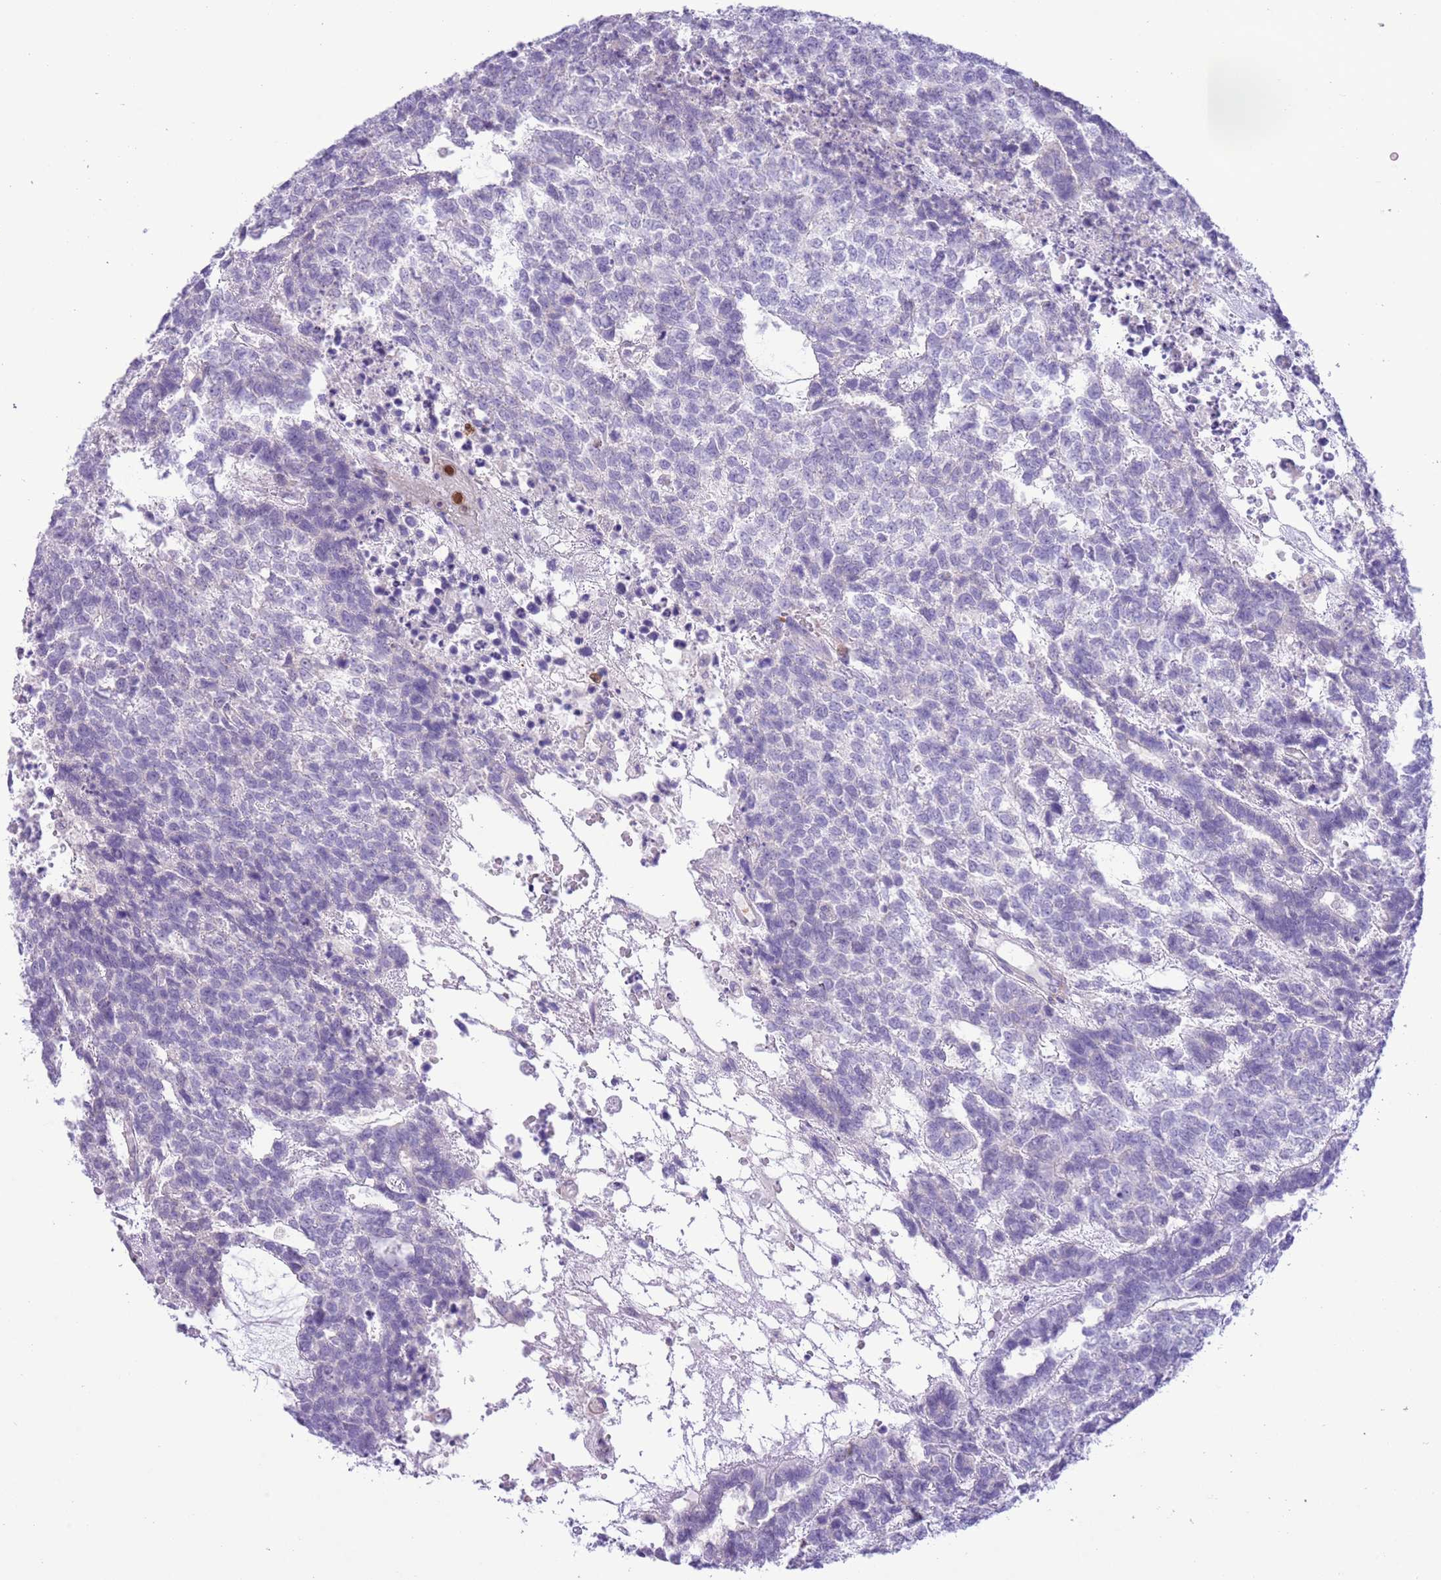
{"staining": {"intensity": "negative", "quantity": "none", "location": "none"}, "tissue": "testis cancer", "cell_type": "Tumor cells", "image_type": "cancer", "snomed": [{"axis": "morphology", "description": "Carcinoma, Embryonal, NOS"}, {"axis": "topography", "description": "Testis"}], "caption": "Immunohistochemistry (IHC) photomicrograph of neoplastic tissue: testis embryonal carcinoma stained with DAB (3,3'-diaminobenzidine) reveals no significant protein positivity in tumor cells. (Stains: DAB immunohistochemistry with hematoxylin counter stain, Microscopy: brightfield microscopy at high magnification).", "gene": "OR6M1", "patient": {"sex": "male", "age": 23}}